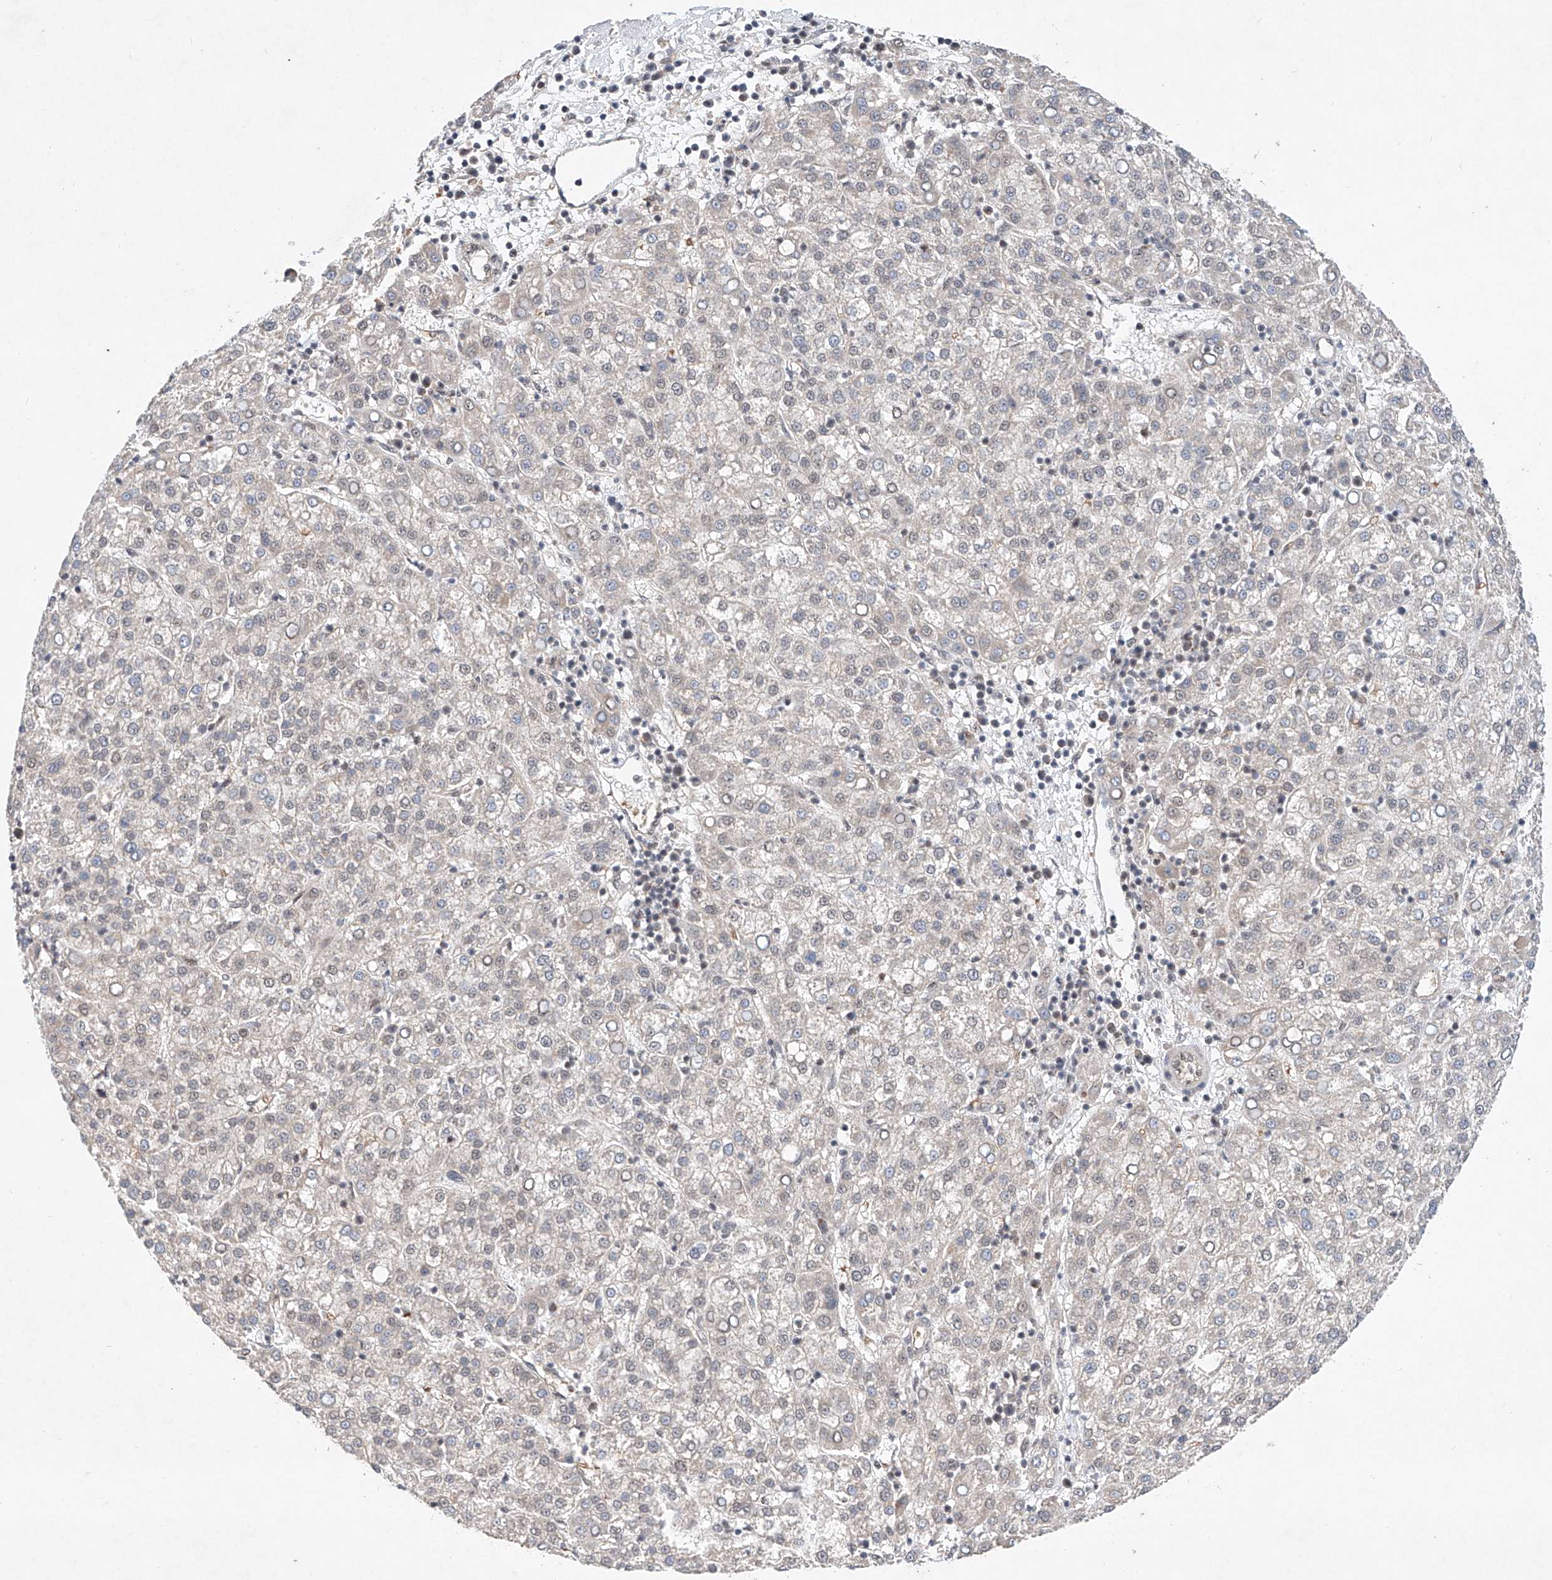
{"staining": {"intensity": "negative", "quantity": "none", "location": "none"}, "tissue": "liver cancer", "cell_type": "Tumor cells", "image_type": "cancer", "snomed": [{"axis": "morphology", "description": "Carcinoma, Hepatocellular, NOS"}, {"axis": "topography", "description": "Liver"}], "caption": "Photomicrograph shows no significant protein staining in tumor cells of liver cancer (hepatocellular carcinoma). (Brightfield microscopy of DAB (3,3'-diaminobenzidine) immunohistochemistry (IHC) at high magnification).", "gene": "FASTK", "patient": {"sex": "female", "age": 58}}